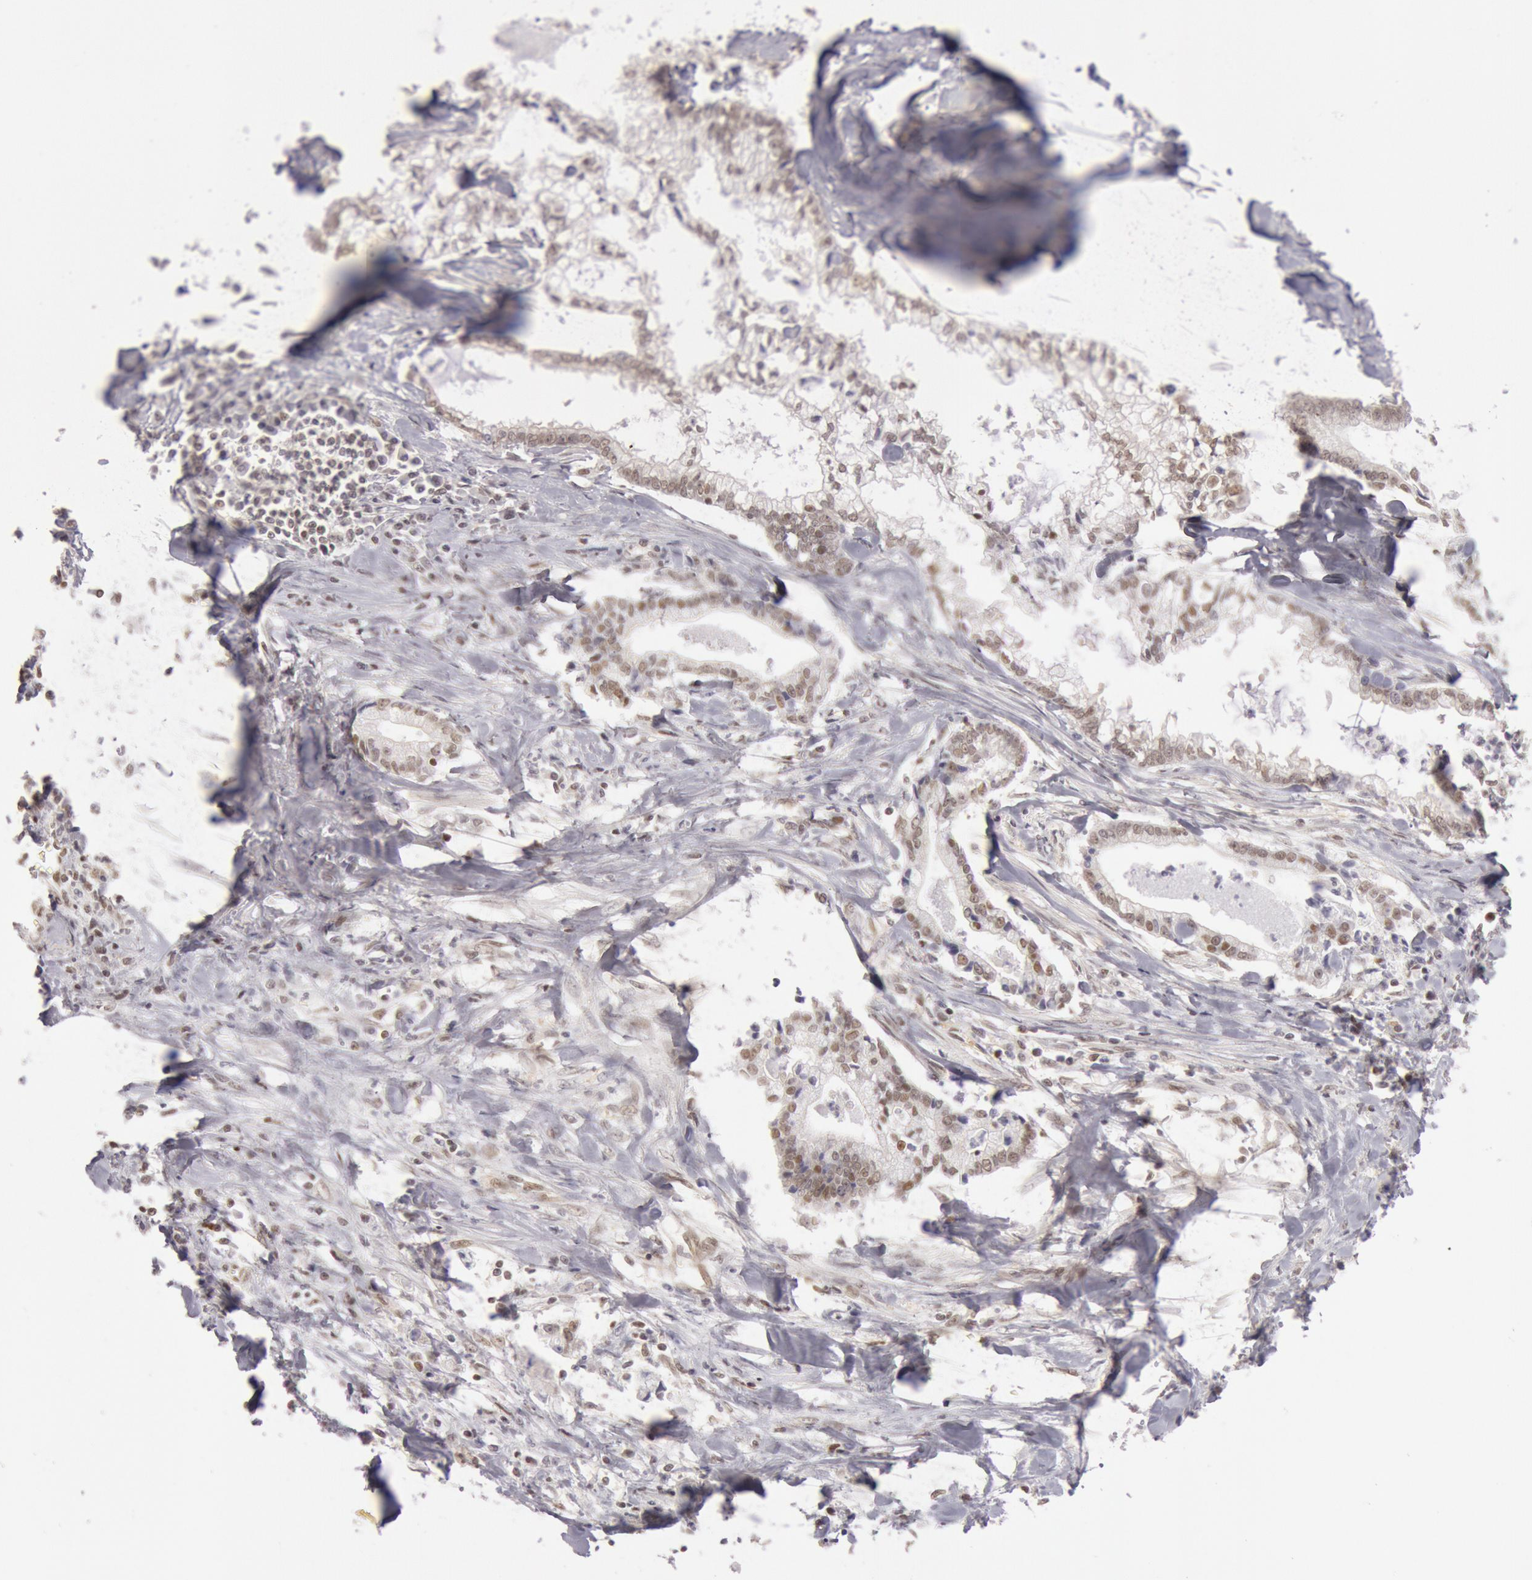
{"staining": {"intensity": "weak", "quantity": "25%-75%", "location": "nuclear"}, "tissue": "liver cancer", "cell_type": "Tumor cells", "image_type": "cancer", "snomed": [{"axis": "morphology", "description": "Cholangiocarcinoma"}, {"axis": "topography", "description": "Liver"}], "caption": "An image showing weak nuclear expression in about 25%-75% of tumor cells in liver cancer, as visualized by brown immunohistochemical staining.", "gene": "ESS2", "patient": {"sex": "male", "age": 57}}